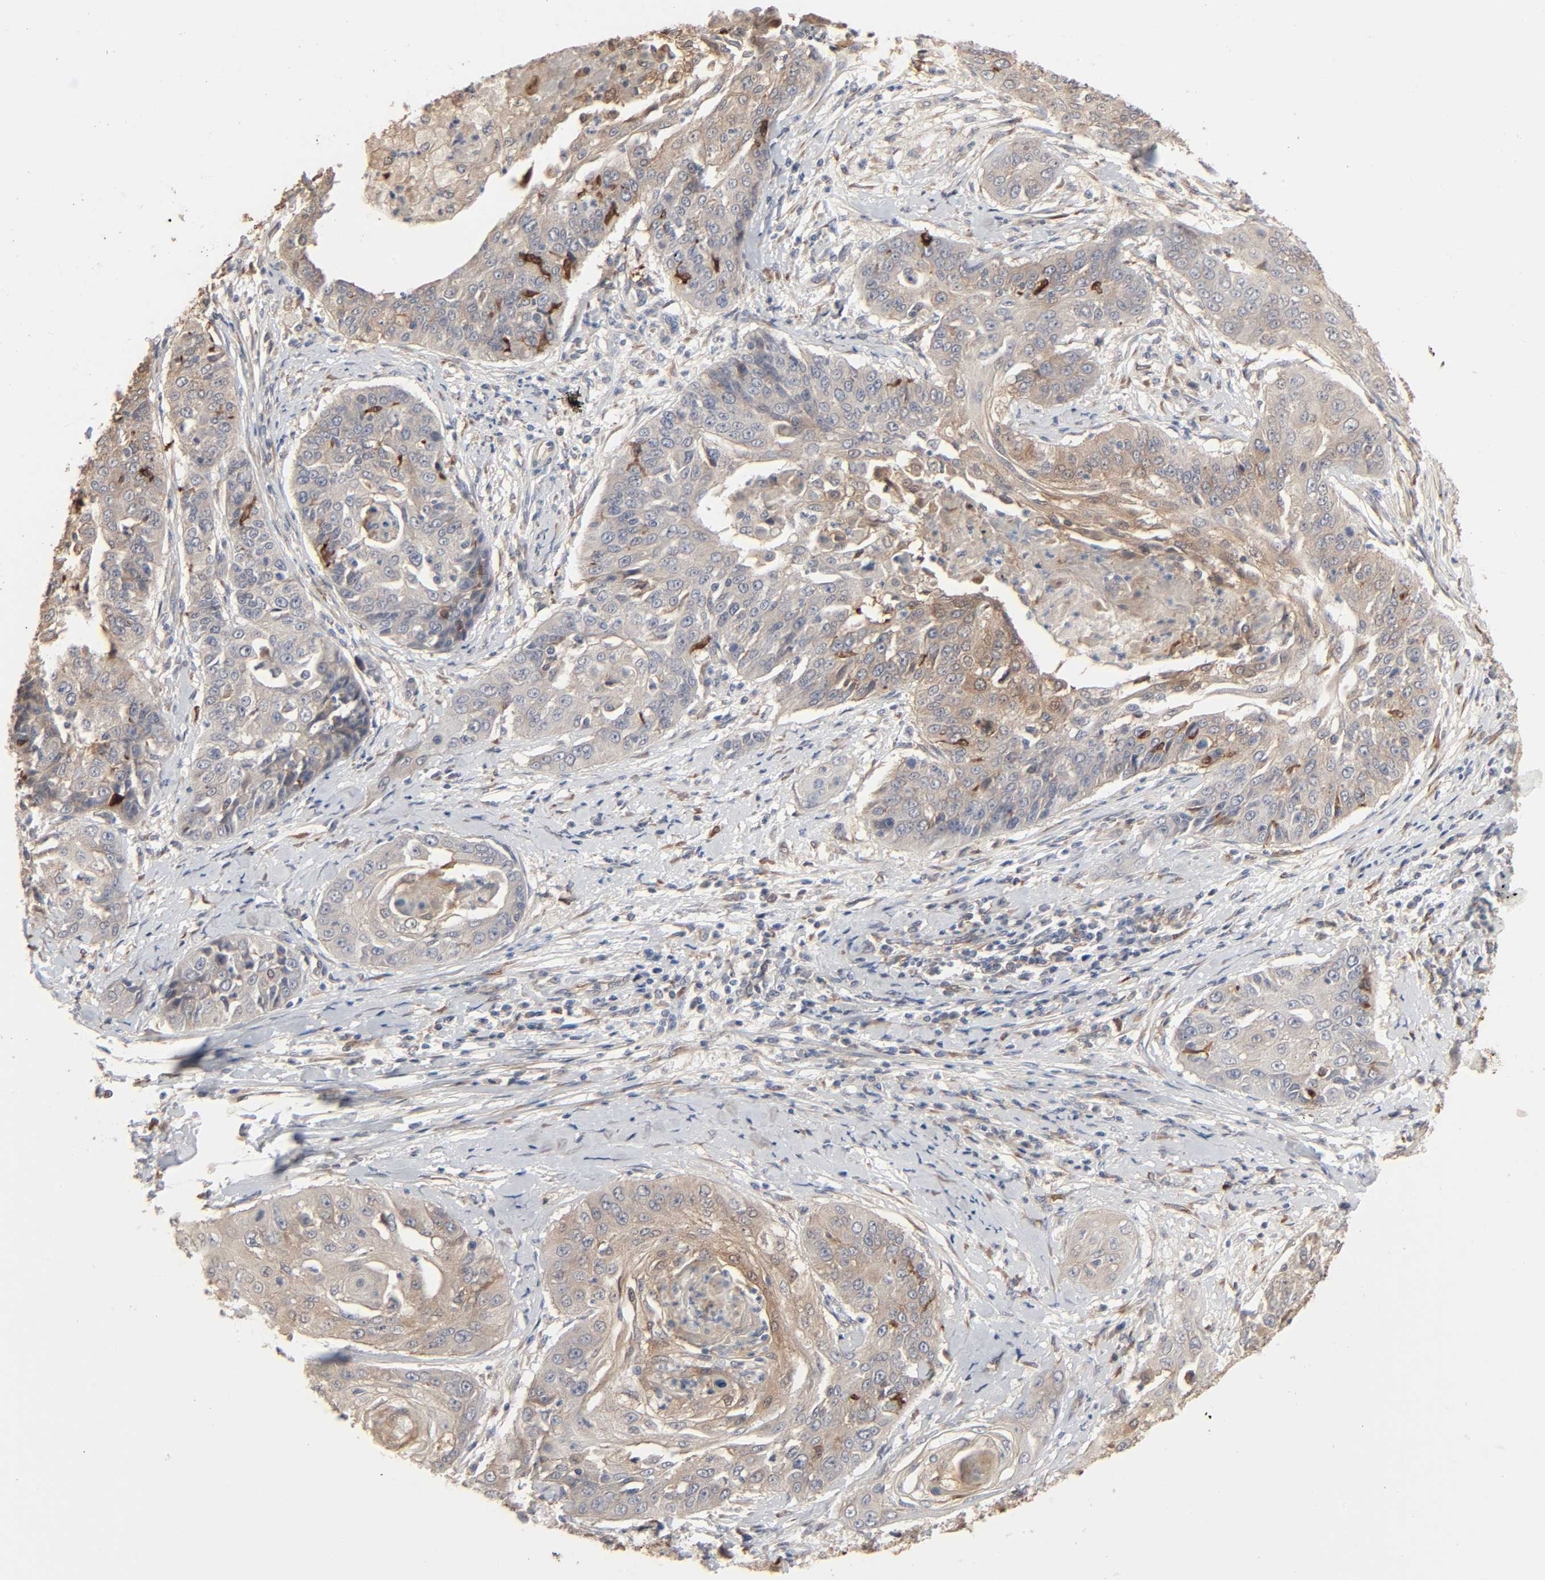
{"staining": {"intensity": "weak", "quantity": ">75%", "location": "cytoplasmic/membranous"}, "tissue": "cervical cancer", "cell_type": "Tumor cells", "image_type": "cancer", "snomed": [{"axis": "morphology", "description": "Squamous cell carcinoma, NOS"}, {"axis": "topography", "description": "Cervix"}], "caption": "Protein staining displays weak cytoplasmic/membranous expression in about >75% of tumor cells in cervical squamous cell carcinoma.", "gene": "NDRG2", "patient": {"sex": "female", "age": 64}}